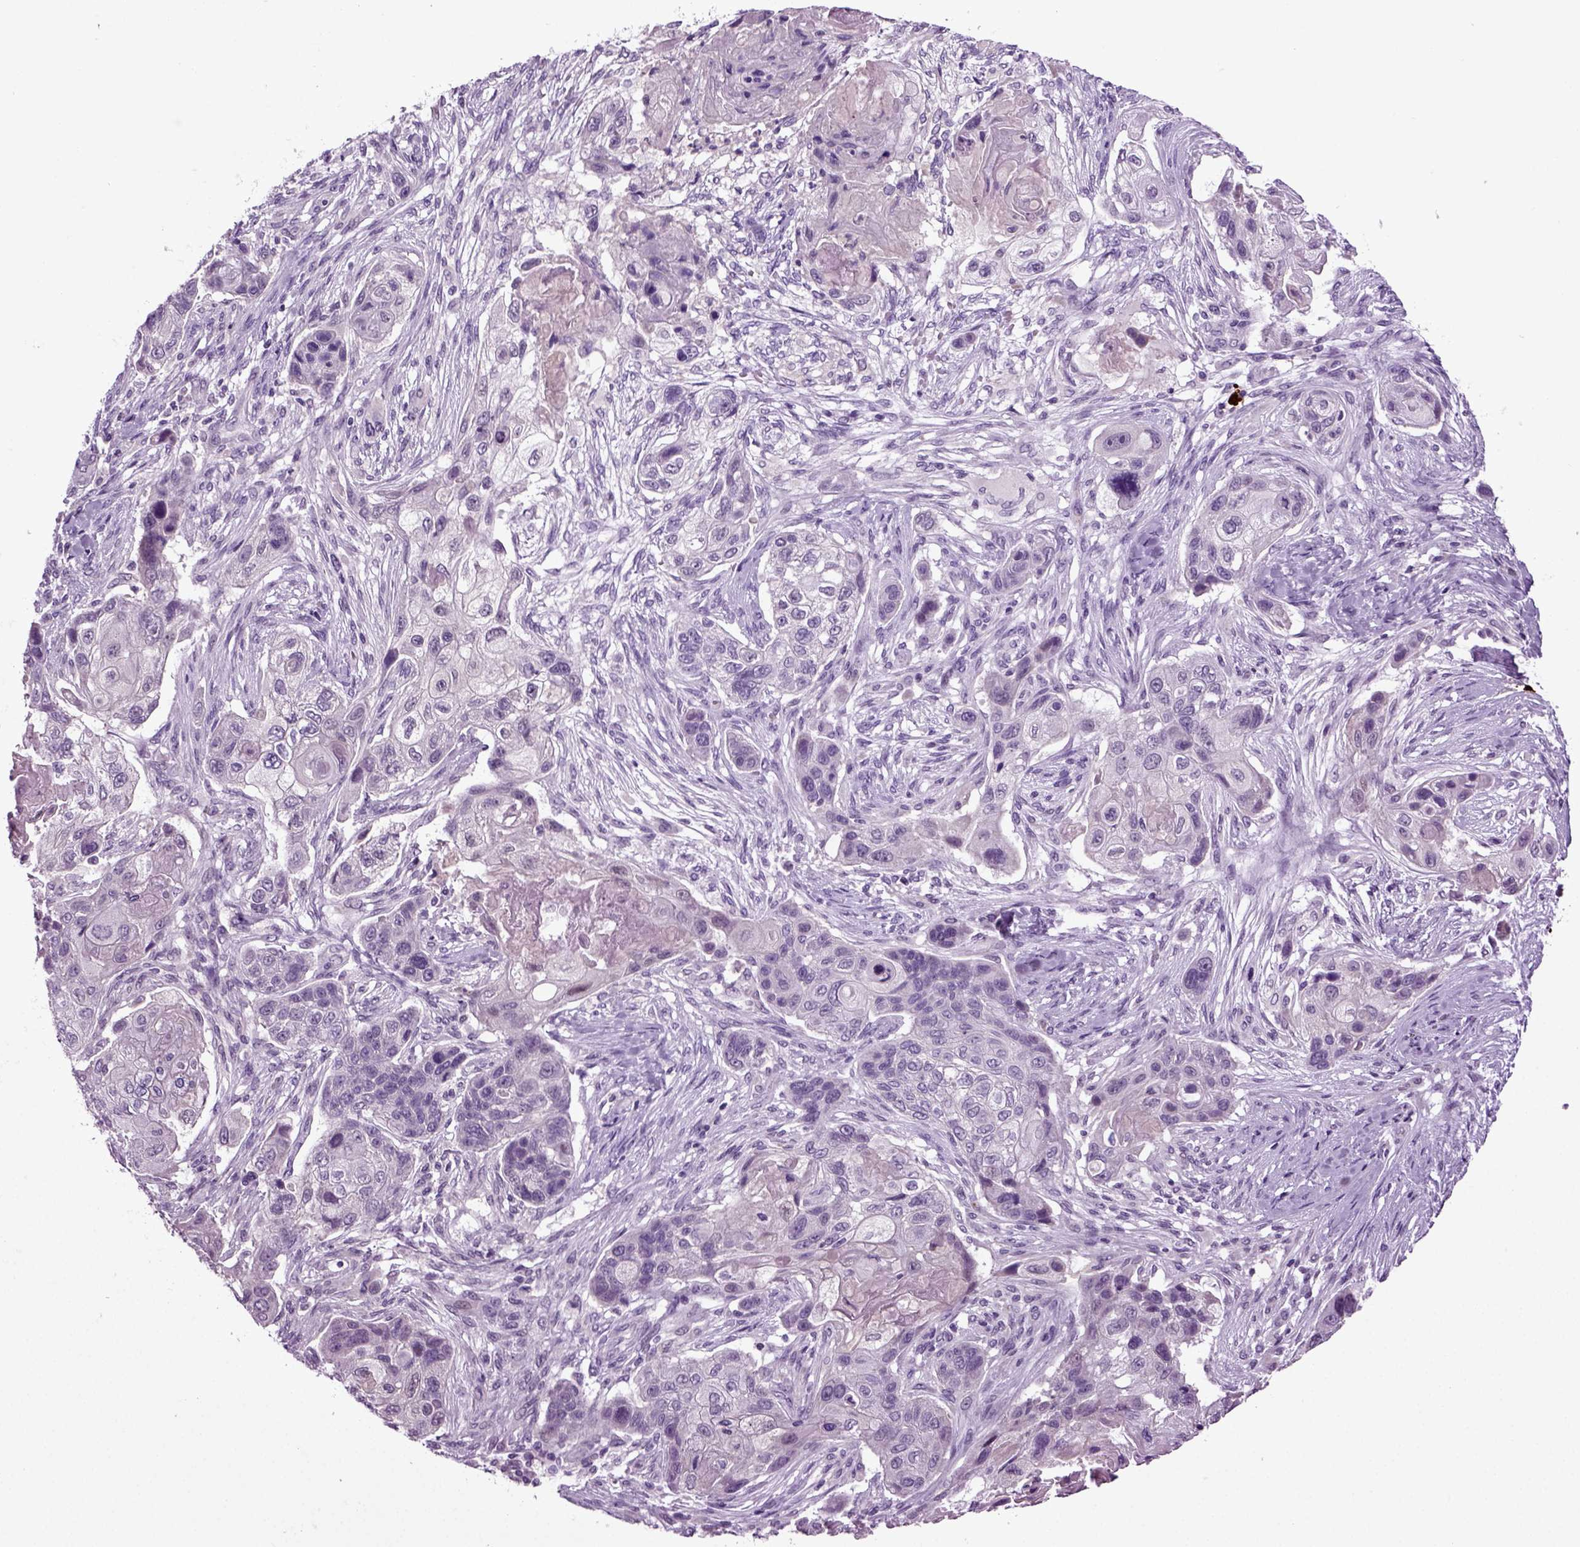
{"staining": {"intensity": "negative", "quantity": "none", "location": "none"}, "tissue": "lung cancer", "cell_type": "Tumor cells", "image_type": "cancer", "snomed": [{"axis": "morphology", "description": "Normal tissue, NOS"}, {"axis": "morphology", "description": "Squamous cell carcinoma, NOS"}, {"axis": "topography", "description": "Bronchus"}, {"axis": "topography", "description": "Lung"}], "caption": "Immunohistochemistry image of neoplastic tissue: lung cancer (squamous cell carcinoma) stained with DAB (3,3'-diaminobenzidine) demonstrates no significant protein expression in tumor cells.", "gene": "FGF11", "patient": {"sex": "male", "age": 69}}